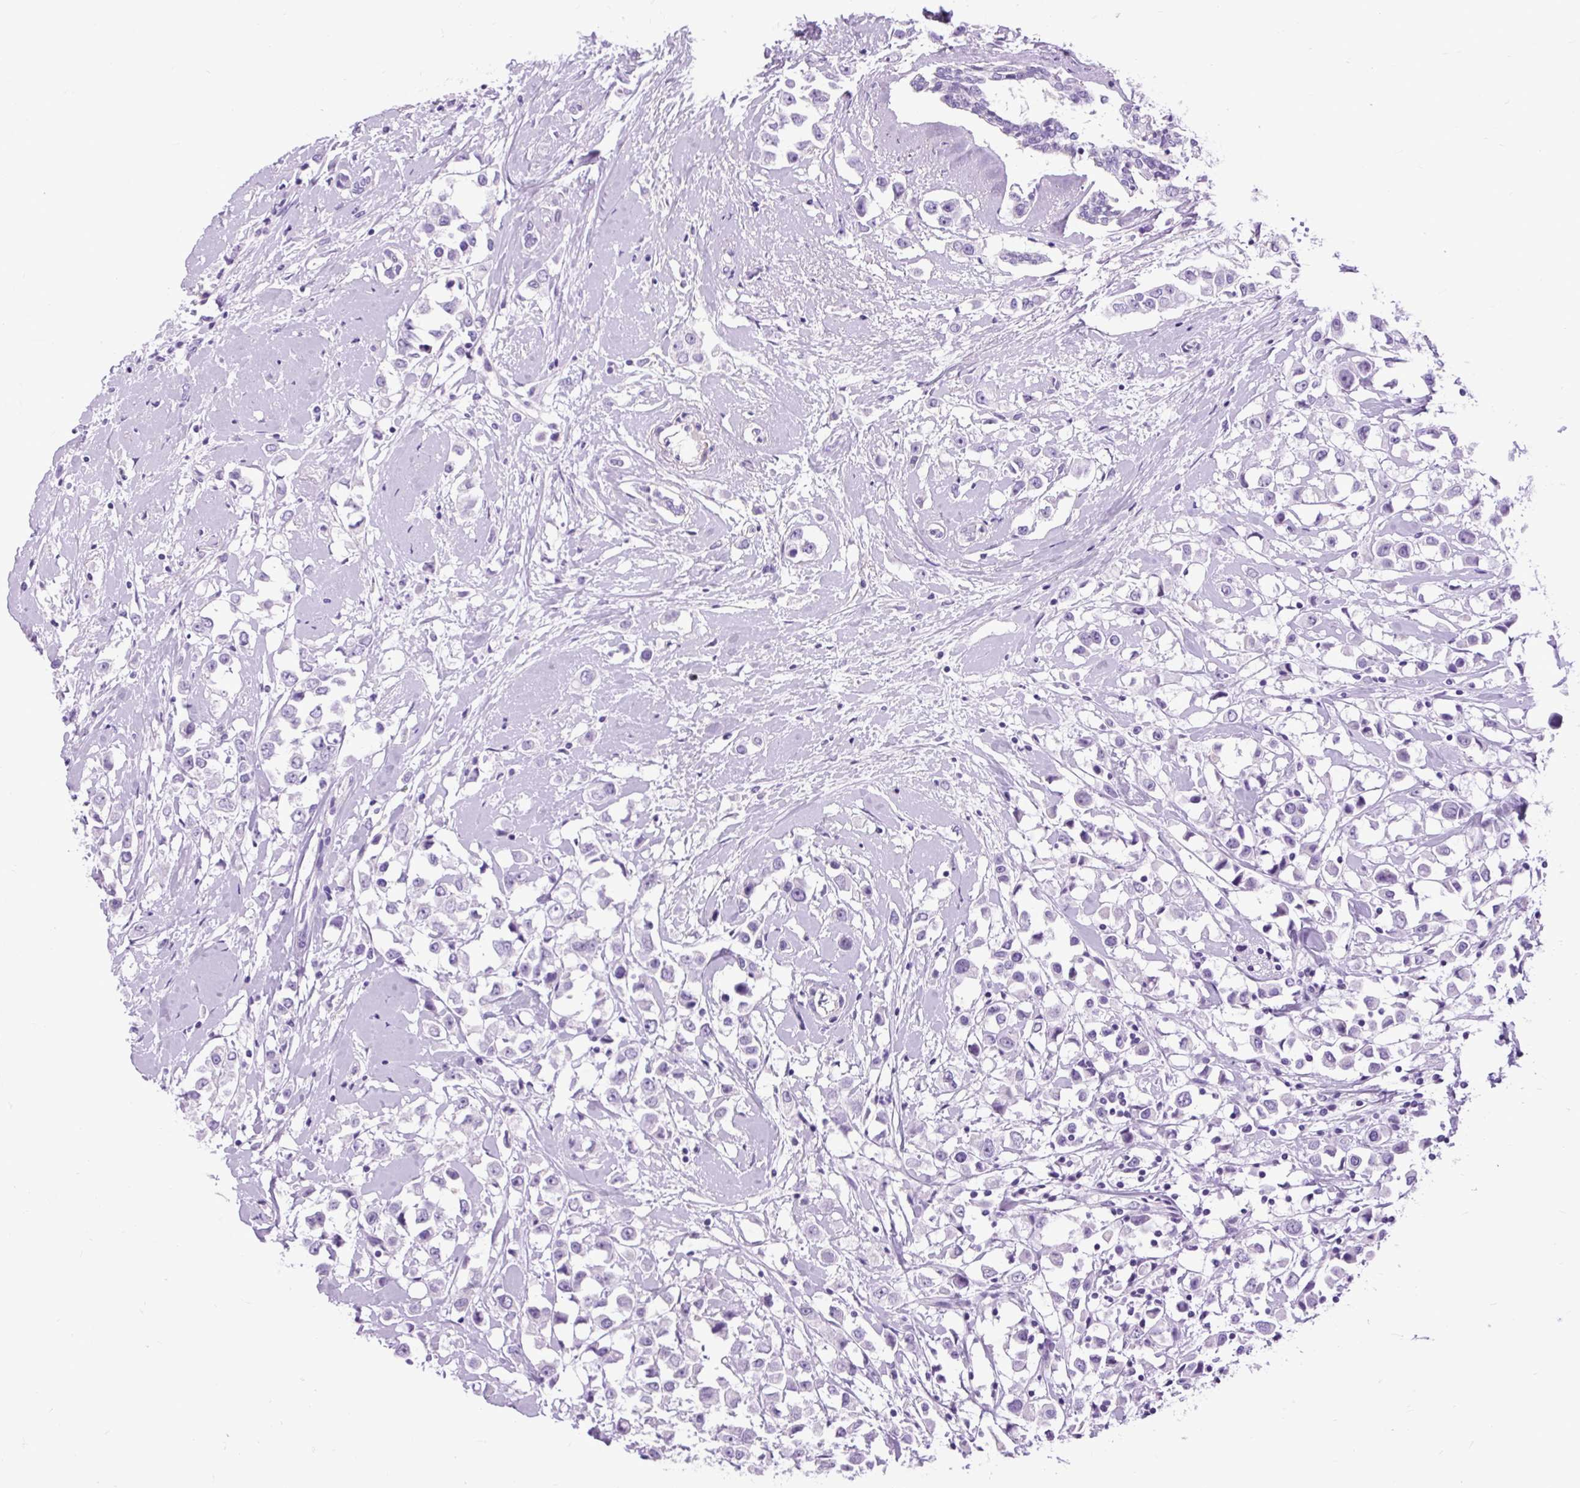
{"staining": {"intensity": "negative", "quantity": "none", "location": "none"}, "tissue": "breast cancer", "cell_type": "Tumor cells", "image_type": "cancer", "snomed": [{"axis": "morphology", "description": "Duct carcinoma"}, {"axis": "topography", "description": "Breast"}], "caption": "DAB immunohistochemical staining of breast infiltrating ductal carcinoma demonstrates no significant positivity in tumor cells.", "gene": "DPP6", "patient": {"sex": "female", "age": 61}}